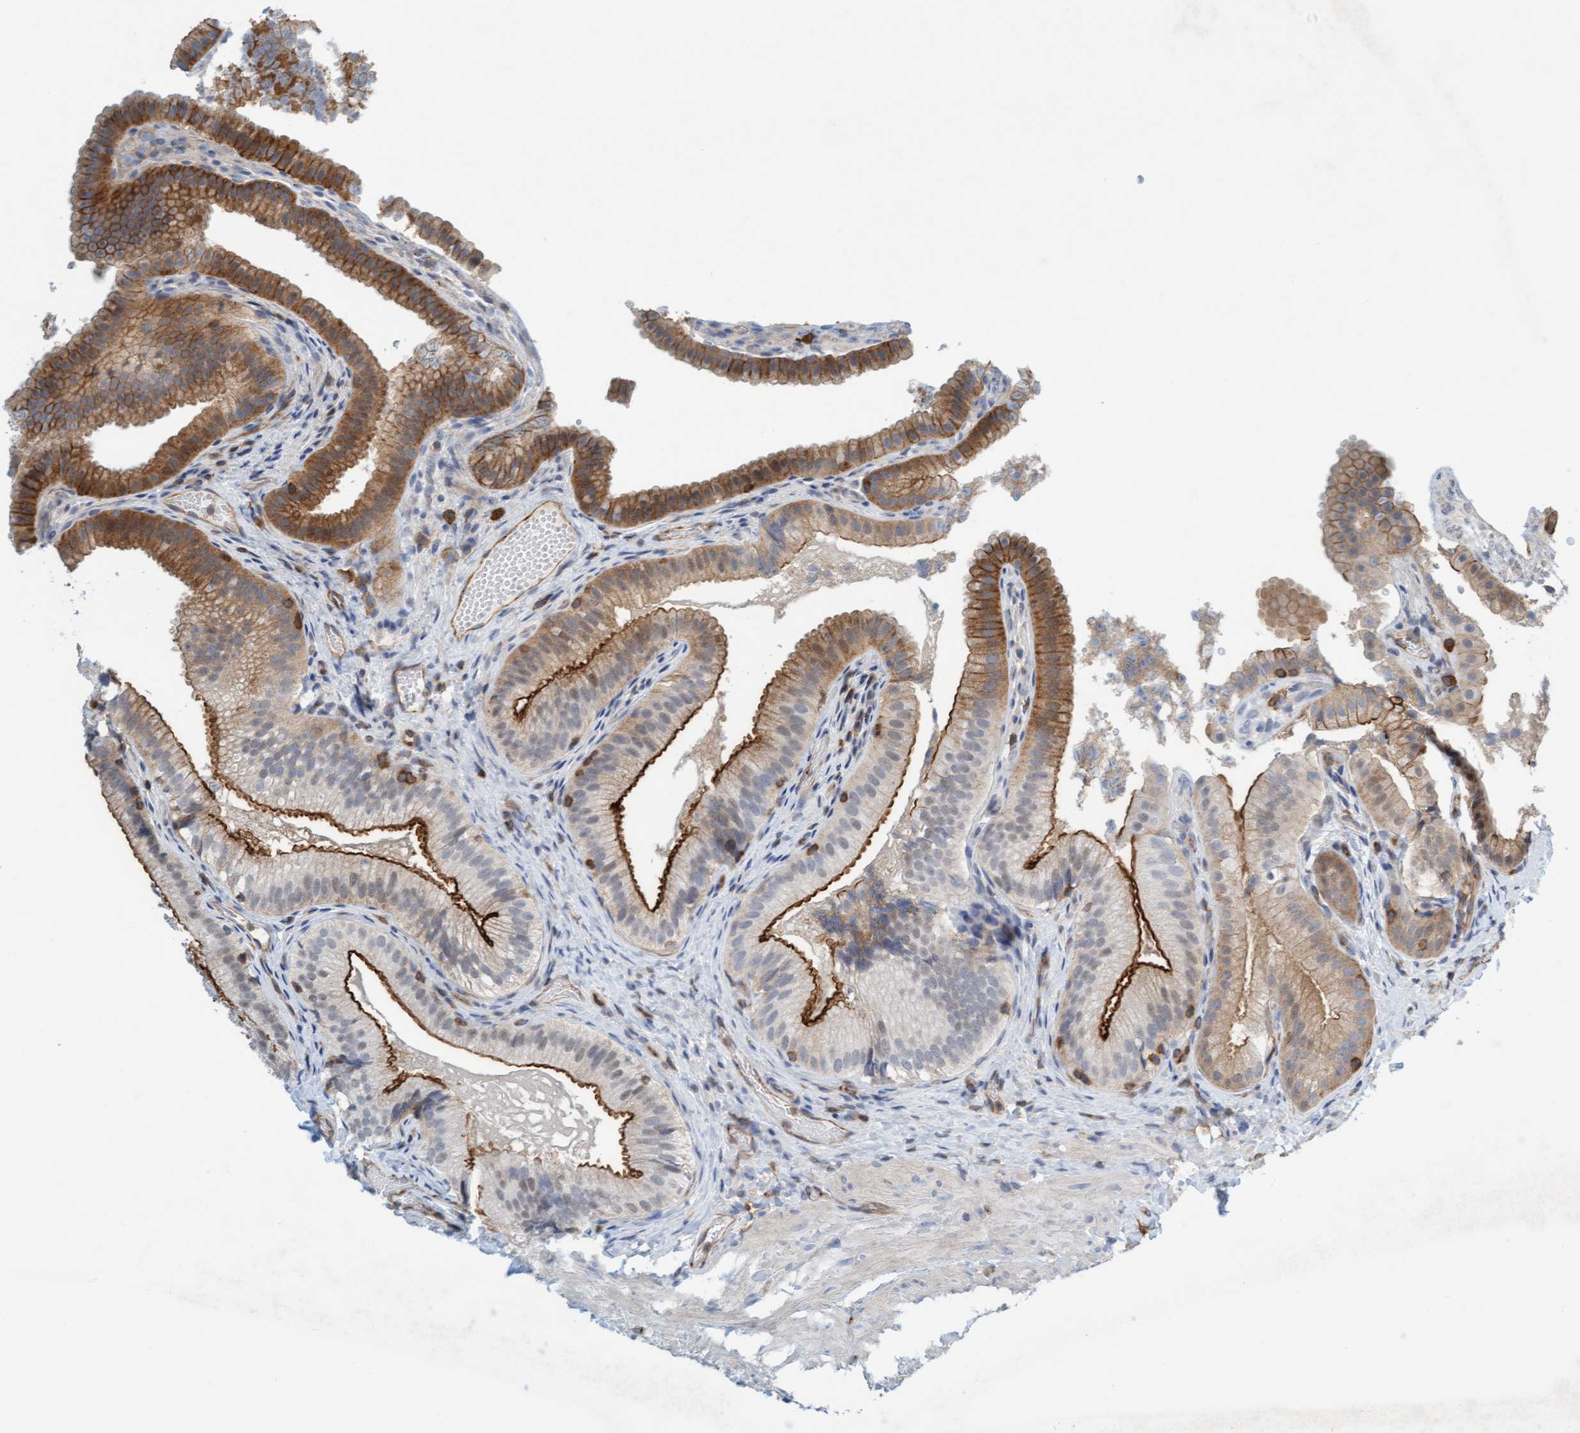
{"staining": {"intensity": "strong", "quantity": ">75%", "location": "cytoplasmic/membranous"}, "tissue": "gallbladder", "cell_type": "Glandular cells", "image_type": "normal", "snomed": [{"axis": "morphology", "description": "Normal tissue, NOS"}, {"axis": "topography", "description": "Gallbladder"}], "caption": "Protein staining displays strong cytoplasmic/membranous staining in approximately >75% of glandular cells in normal gallbladder. Nuclei are stained in blue.", "gene": "PRKD2", "patient": {"sex": "female", "age": 30}}